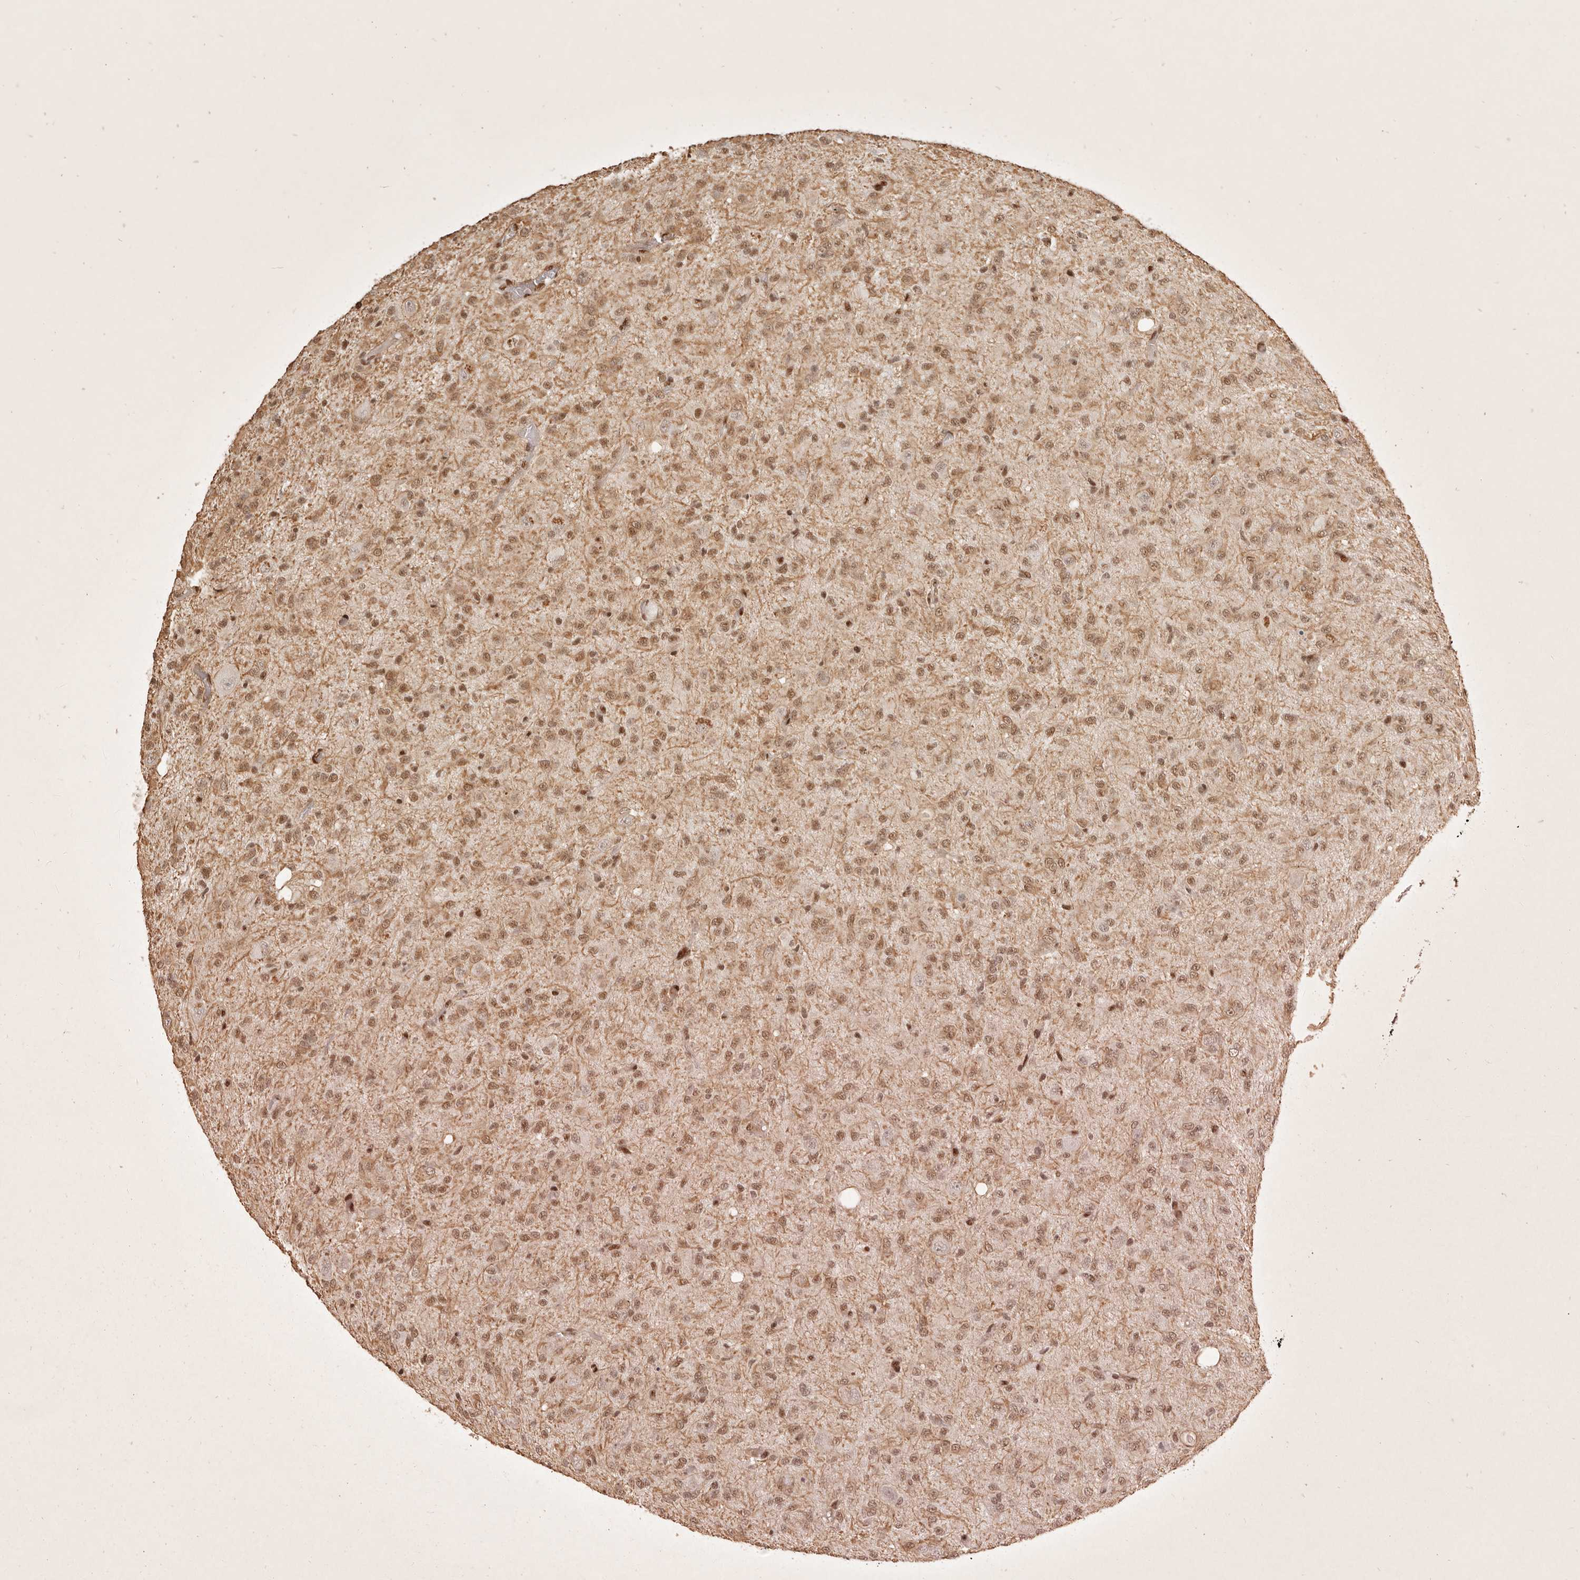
{"staining": {"intensity": "moderate", "quantity": ">75%", "location": "nuclear"}, "tissue": "glioma", "cell_type": "Tumor cells", "image_type": "cancer", "snomed": [{"axis": "morphology", "description": "Glioma, malignant, High grade"}, {"axis": "topography", "description": "Brain"}], "caption": "Glioma stained with a brown dye demonstrates moderate nuclear positive expression in about >75% of tumor cells.", "gene": "GABPA", "patient": {"sex": "female", "age": 59}}